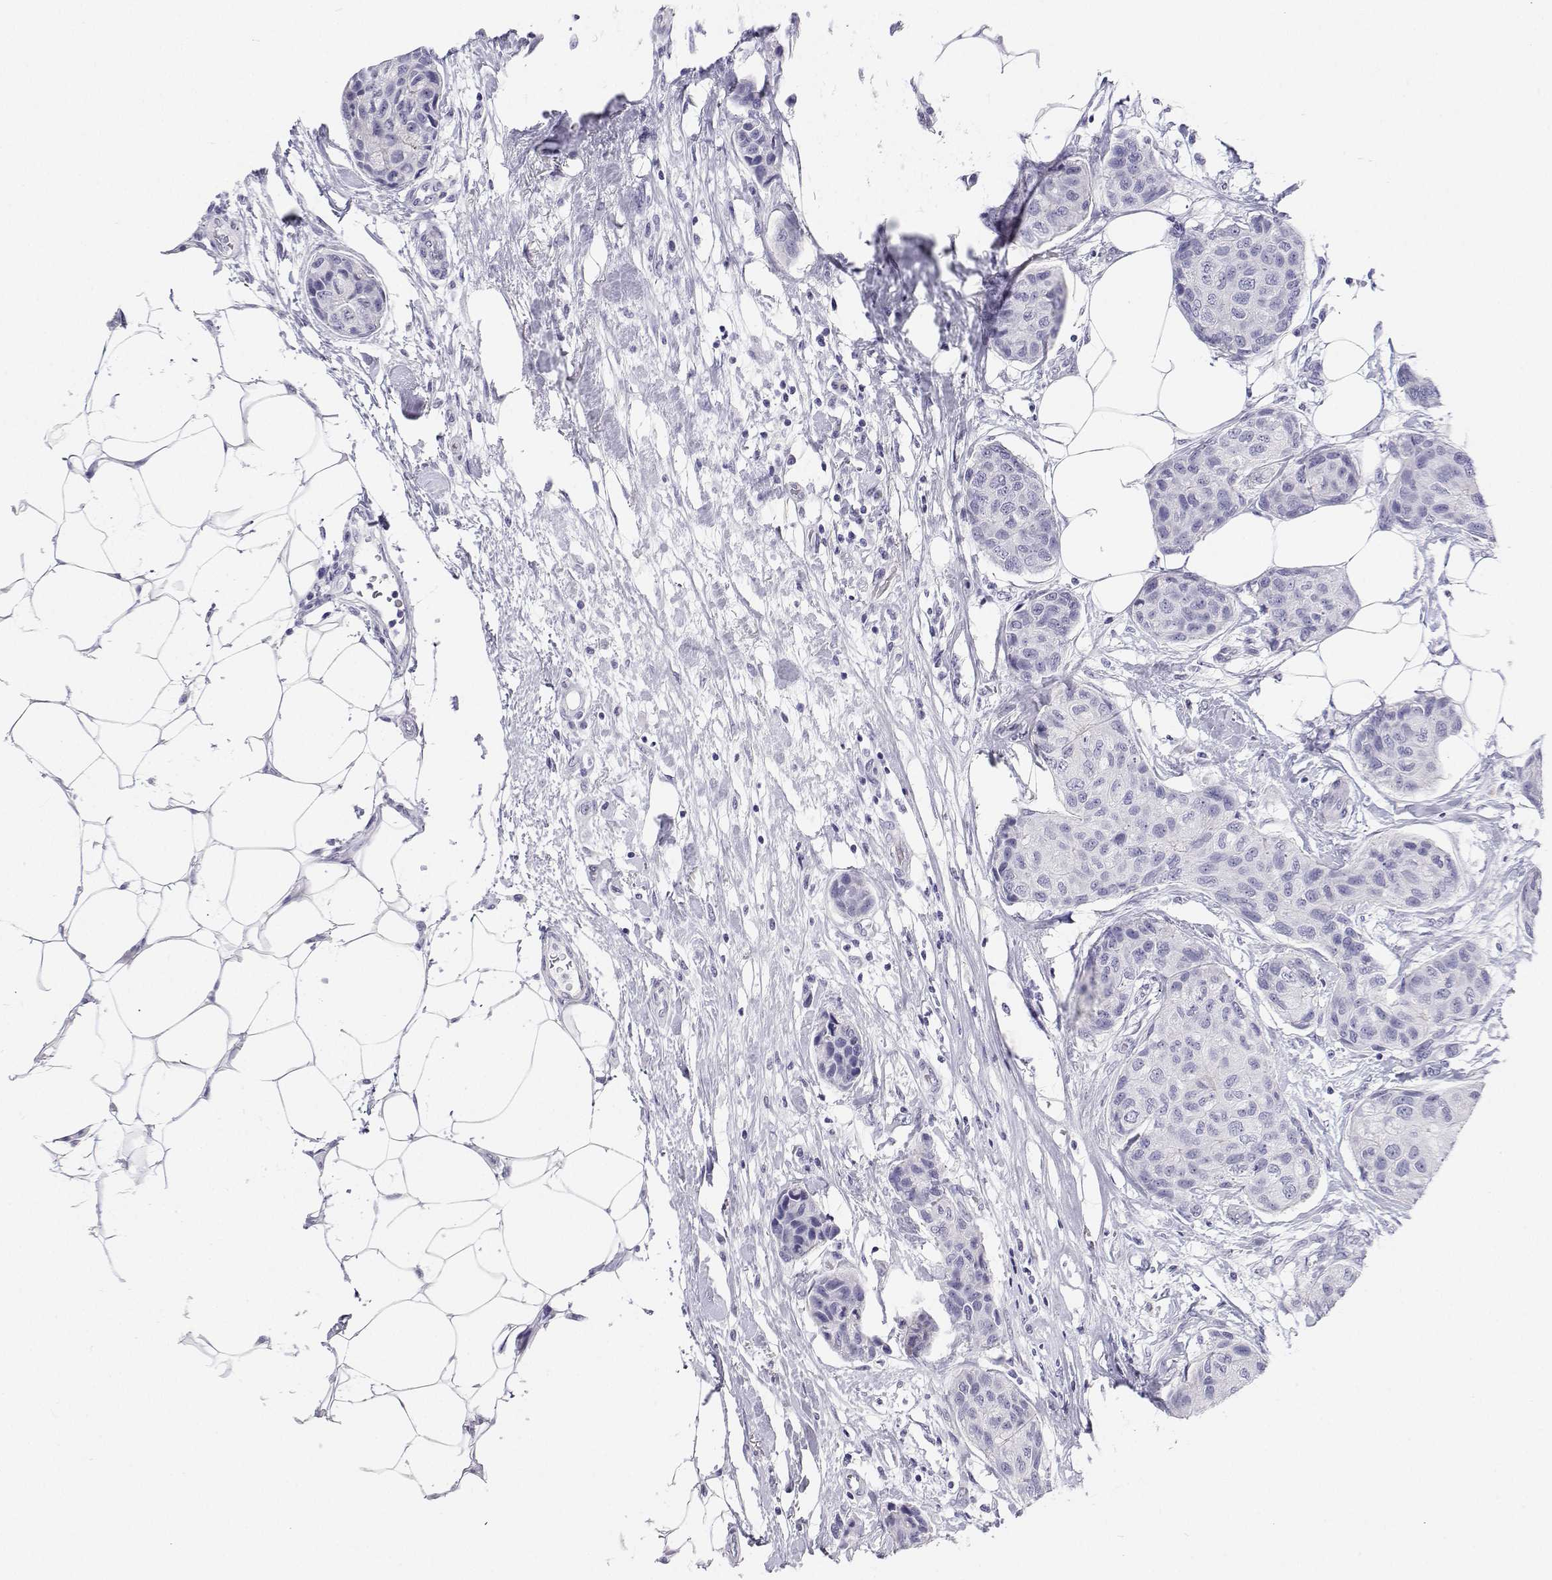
{"staining": {"intensity": "negative", "quantity": "none", "location": "none"}, "tissue": "breast cancer", "cell_type": "Tumor cells", "image_type": "cancer", "snomed": [{"axis": "morphology", "description": "Duct carcinoma"}, {"axis": "topography", "description": "Breast"}], "caption": "Immunohistochemical staining of human breast invasive ductal carcinoma exhibits no significant expression in tumor cells.", "gene": "BHMT", "patient": {"sex": "female", "age": 80}}